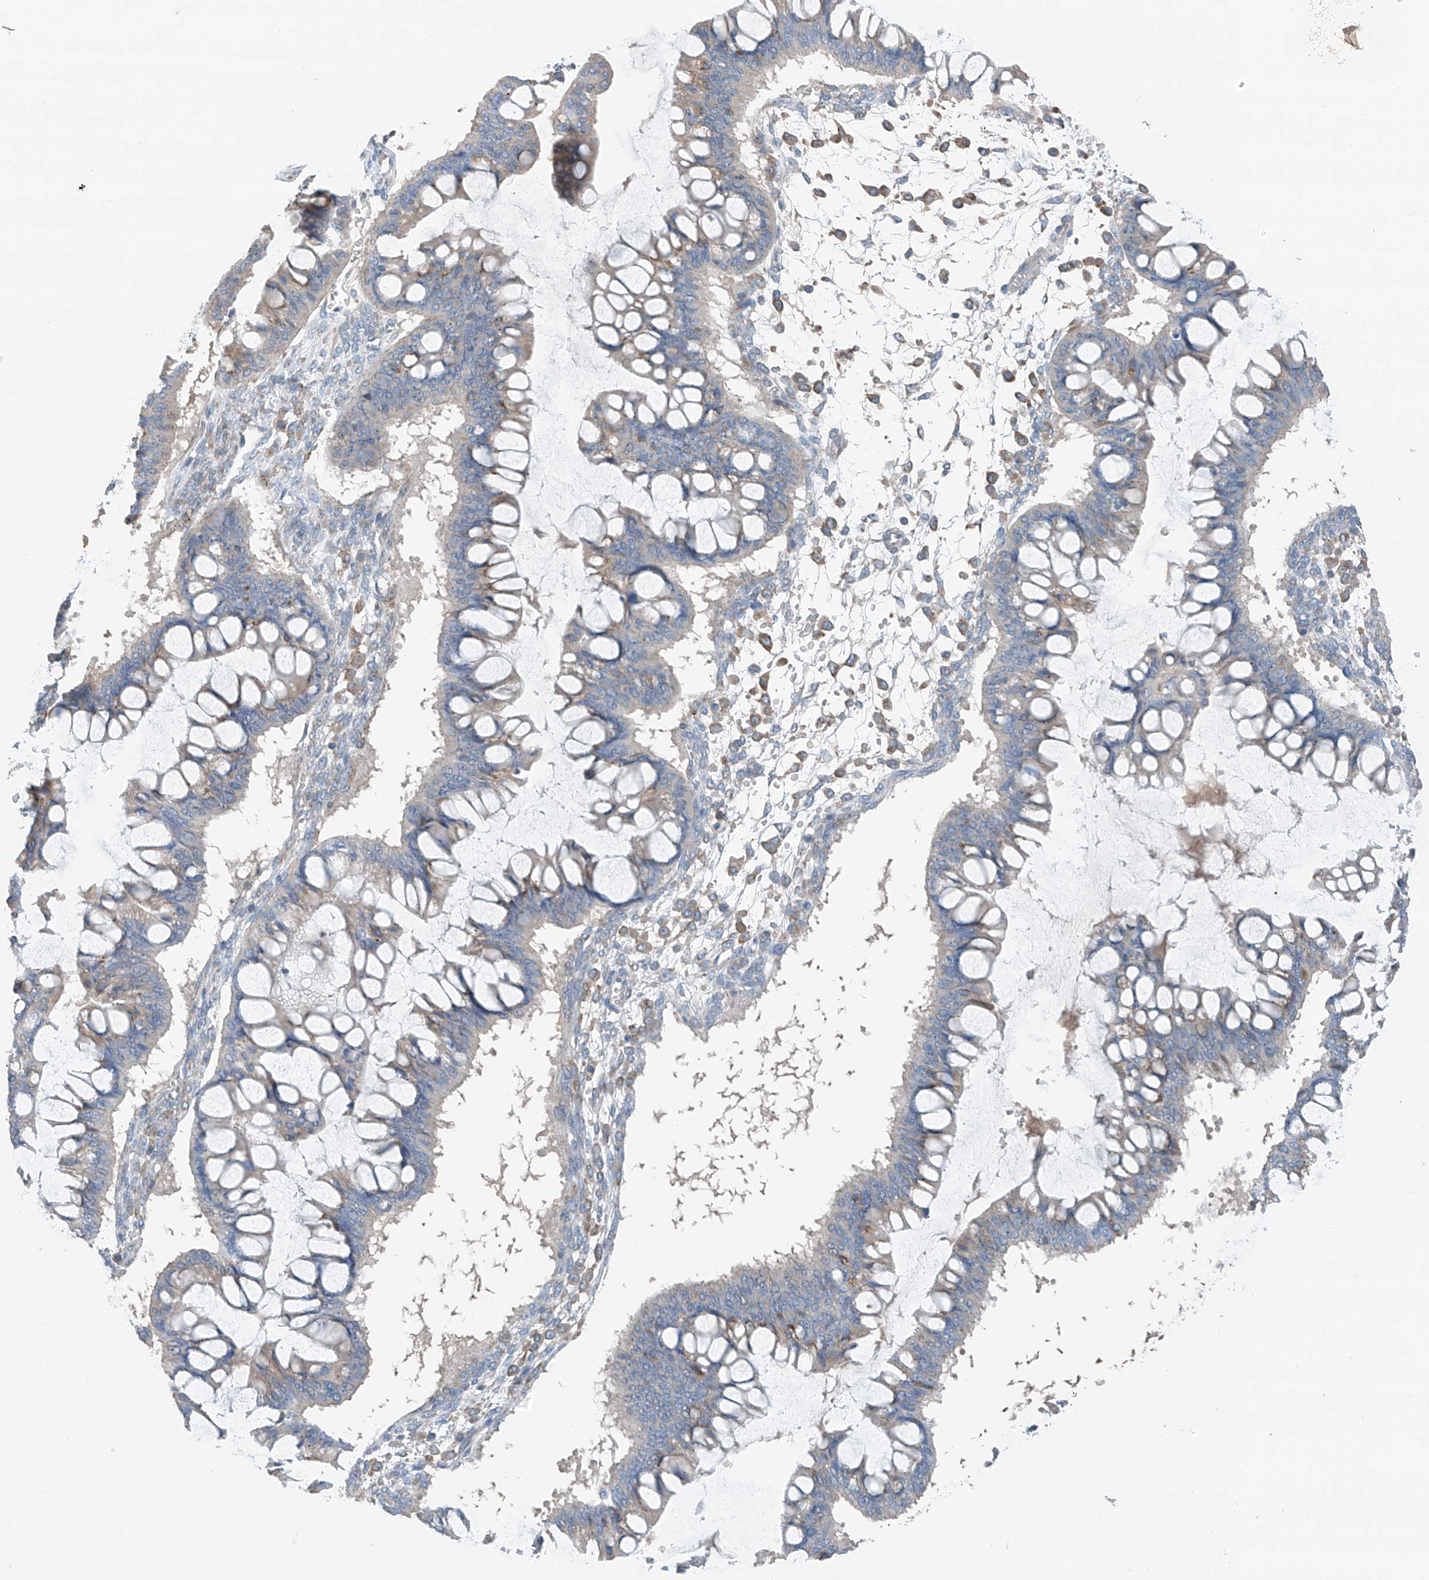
{"staining": {"intensity": "negative", "quantity": "none", "location": "none"}, "tissue": "ovarian cancer", "cell_type": "Tumor cells", "image_type": "cancer", "snomed": [{"axis": "morphology", "description": "Cystadenocarcinoma, mucinous, NOS"}, {"axis": "topography", "description": "Ovary"}], "caption": "DAB immunohistochemical staining of ovarian cancer (mucinous cystadenocarcinoma) exhibits no significant positivity in tumor cells.", "gene": "GALNTL6", "patient": {"sex": "female", "age": 73}}